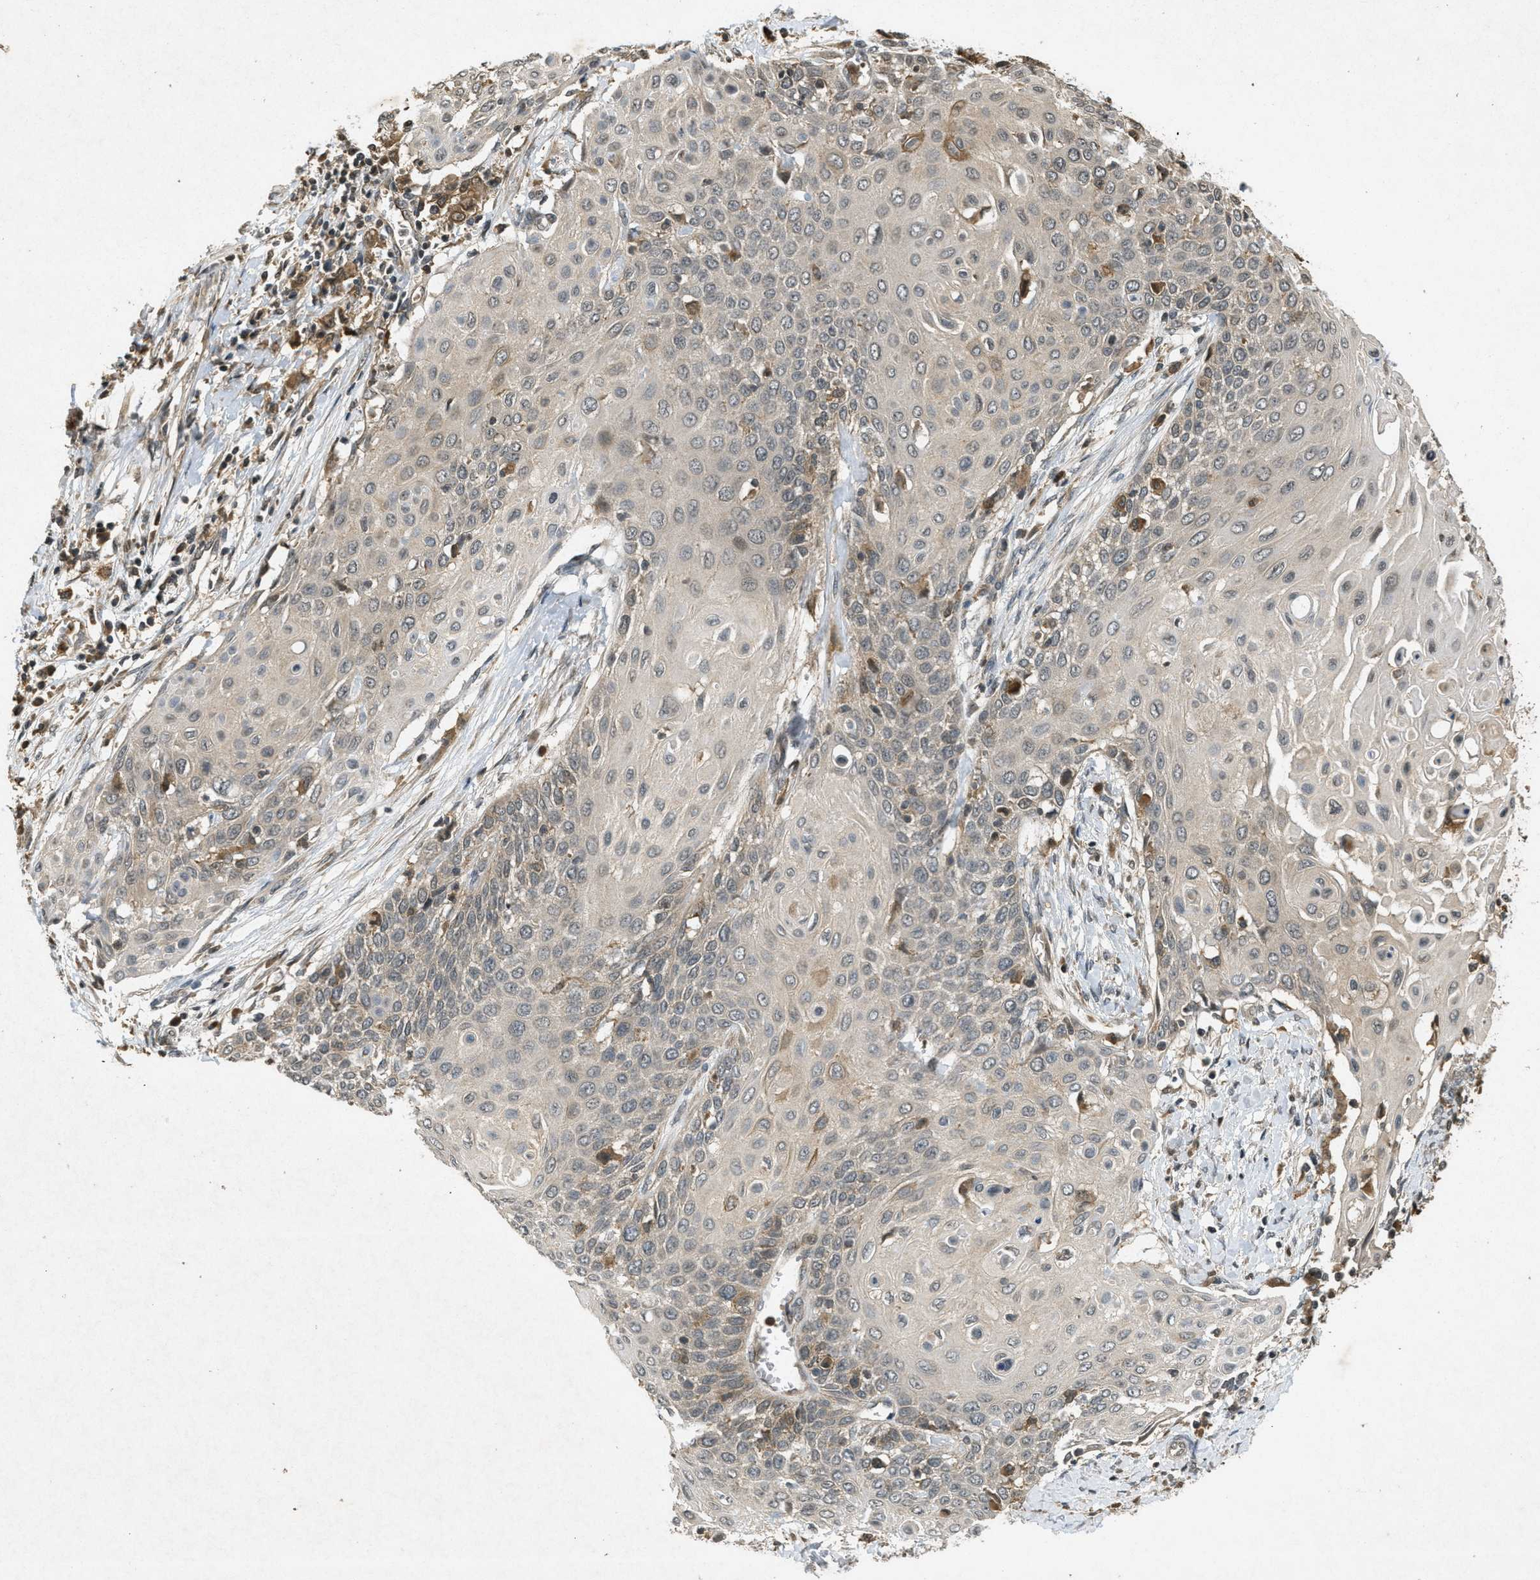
{"staining": {"intensity": "moderate", "quantity": "<25%", "location": "cytoplasmic/membranous"}, "tissue": "cervical cancer", "cell_type": "Tumor cells", "image_type": "cancer", "snomed": [{"axis": "morphology", "description": "Squamous cell carcinoma, NOS"}, {"axis": "topography", "description": "Cervix"}], "caption": "This is an image of immunohistochemistry staining of cervical squamous cell carcinoma, which shows moderate expression in the cytoplasmic/membranous of tumor cells.", "gene": "ATG7", "patient": {"sex": "female", "age": 39}}